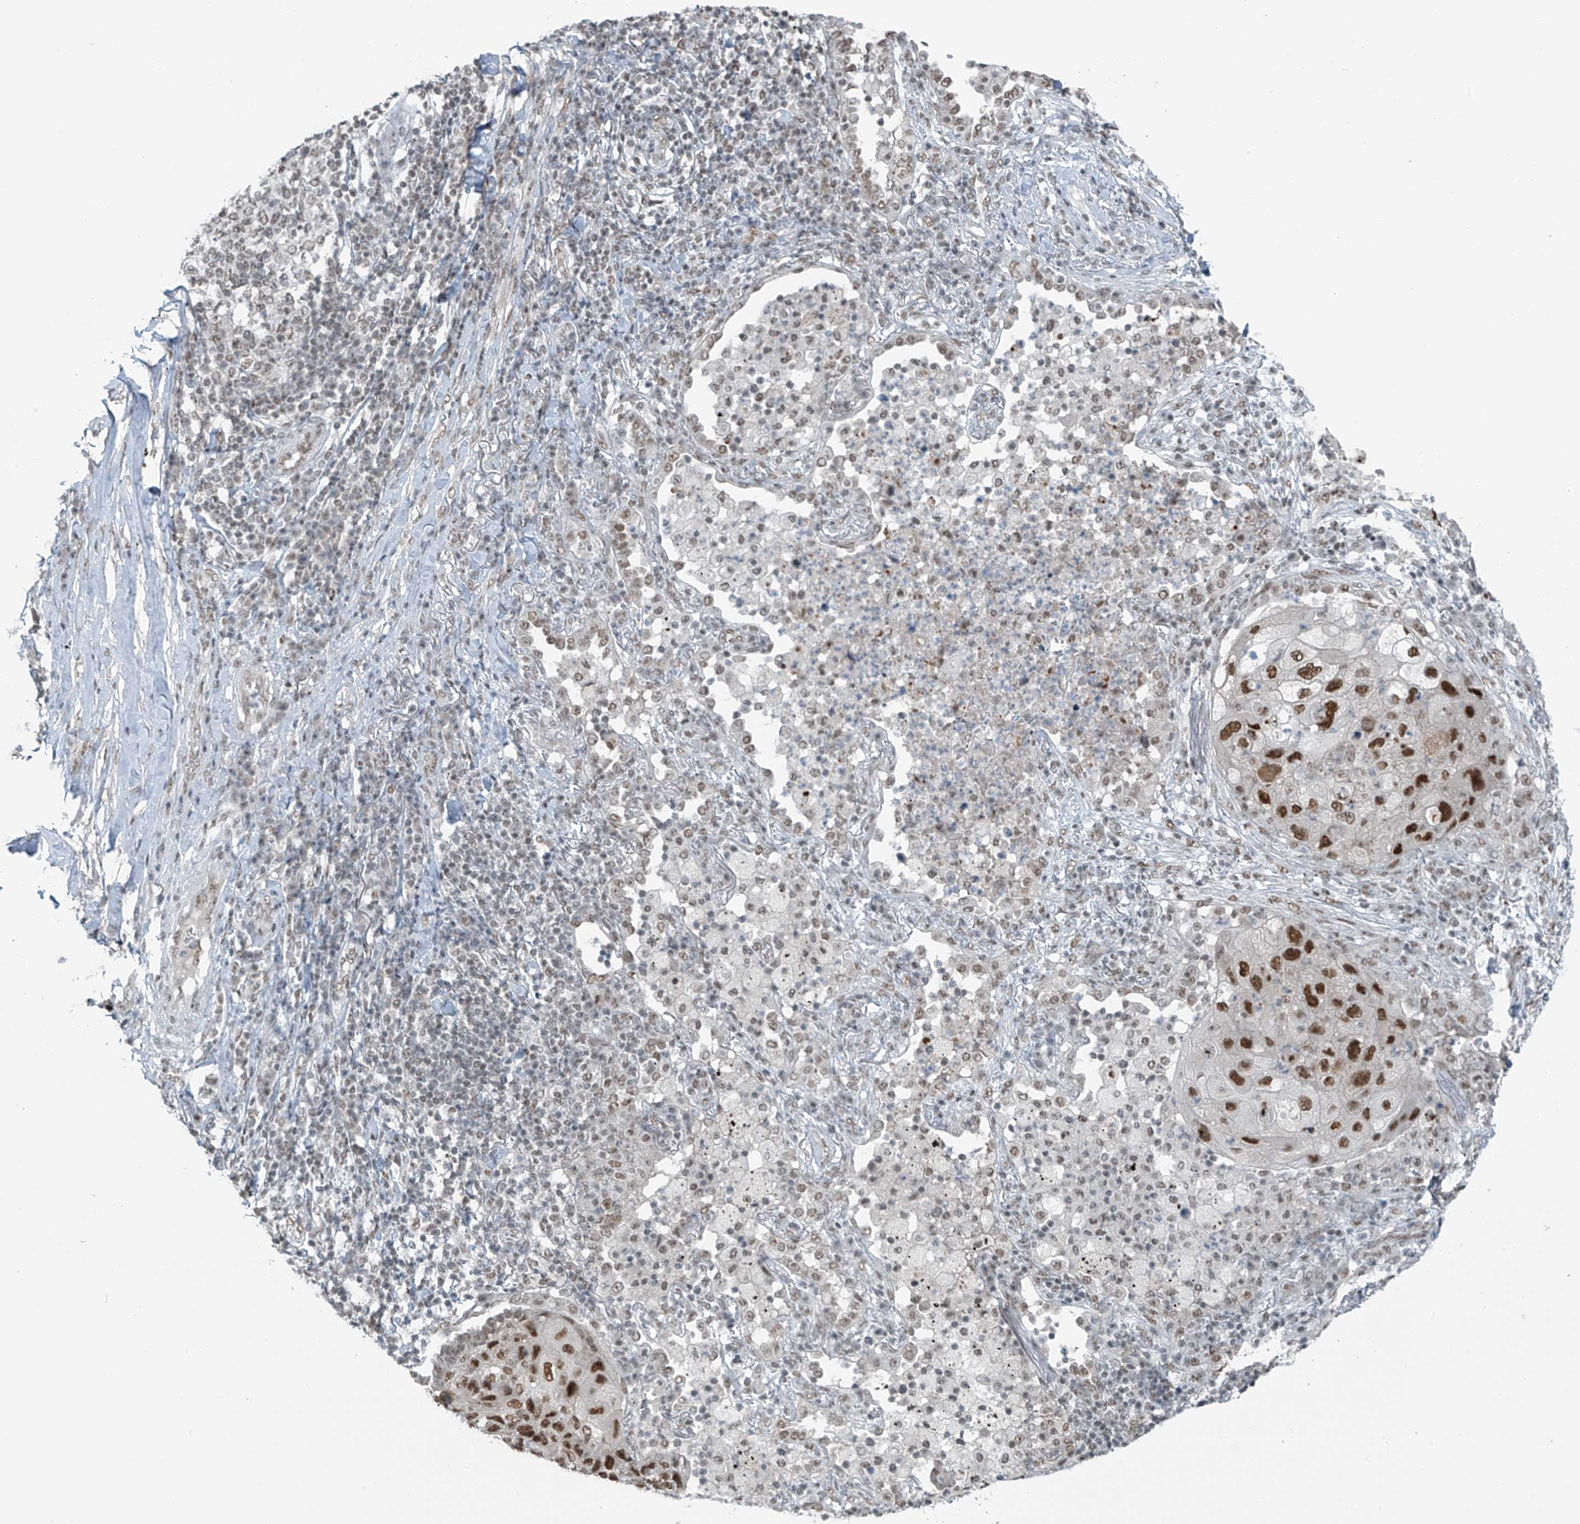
{"staining": {"intensity": "strong", "quantity": ">75%", "location": "nuclear"}, "tissue": "lung cancer", "cell_type": "Tumor cells", "image_type": "cancer", "snomed": [{"axis": "morphology", "description": "Squamous cell carcinoma, NOS"}, {"axis": "topography", "description": "Lung"}], "caption": "A photomicrograph showing strong nuclear staining in about >75% of tumor cells in lung cancer, as visualized by brown immunohistochemical staining.", "gene": "WRNIP1", "patient": {"sex": "female", "age": 63}}